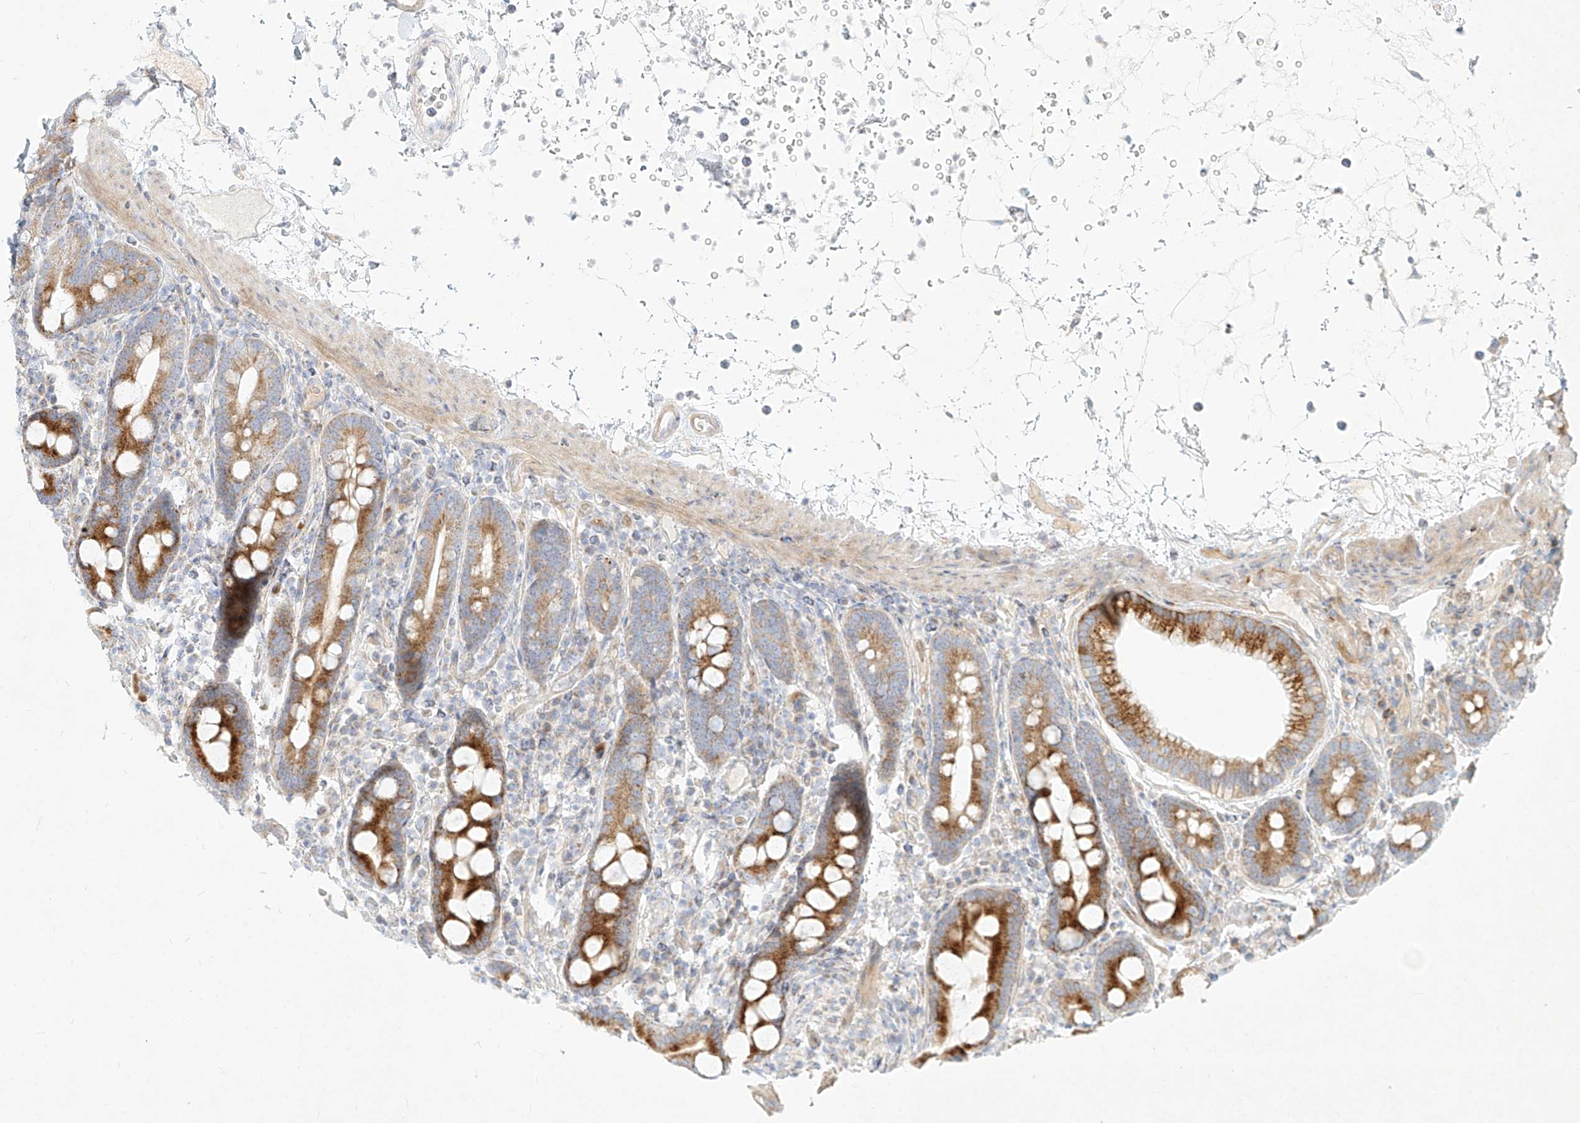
{"staining": {"intensity": "strong", "quantity": ">75%", "location": "cytoplasmic/membranous"}, "tissue": "duodenum", "cell_type": "Glandular cells", "image_type": "normal", "snomed": [{"axis": "morphology", "description": "Normal tissue, NOS"}, {"axis": "topography", "description": "Duodenum"}], "caption": "Duodenum stained with DAB IHC demonstrates high levels of strong cytoplasmic/membranous expression in about >75% of glandular cells.", "gene": "MTX2", "patient": {"sex": "male", "age": 54}}